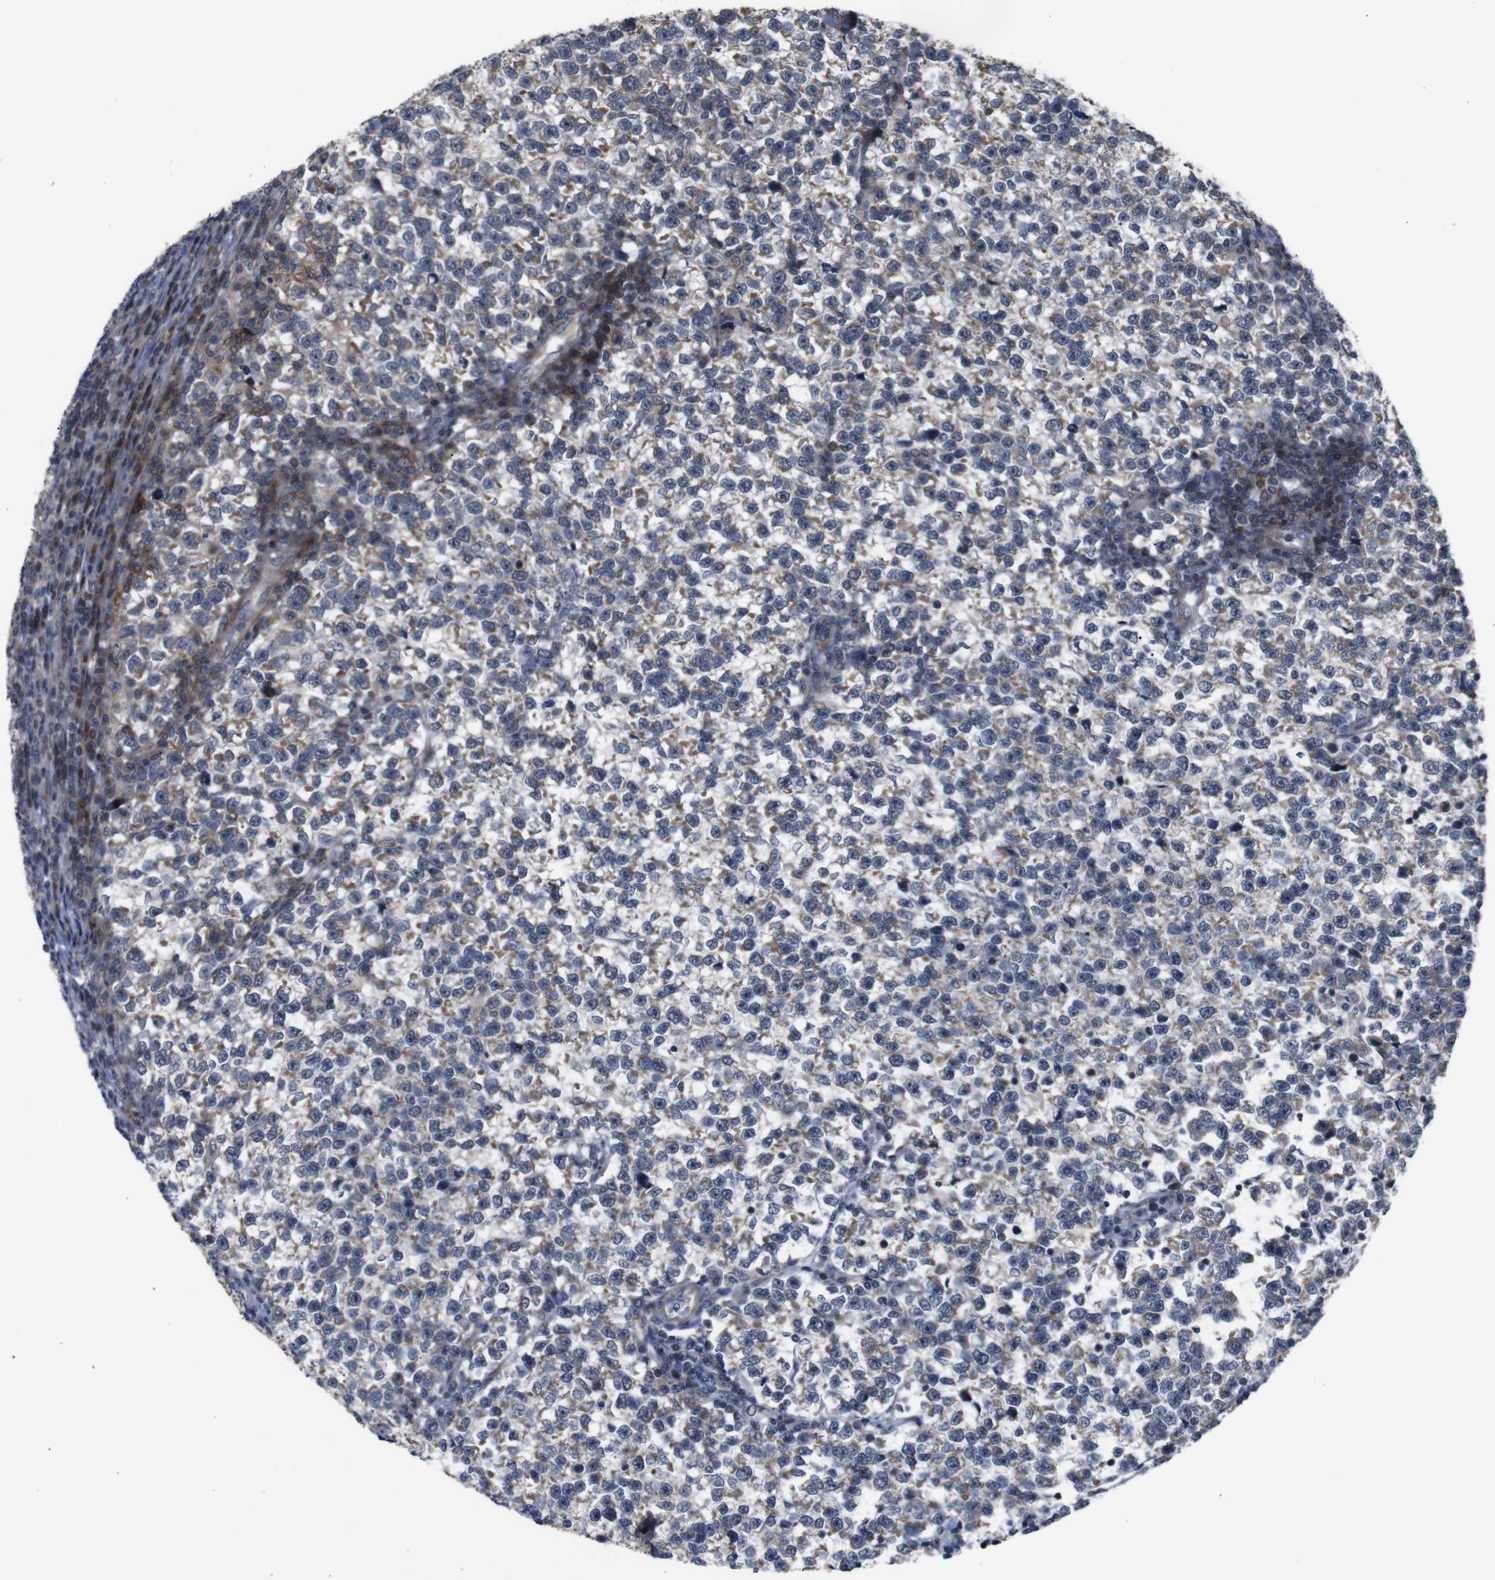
{"staining": {"intensity": "weak", "quantity": ">75%", "location": "cytoplasmic/membranous"}, "tissue": "testis cancer", "cell_type": "Tumor cells", "image_type": "cancer", "snomed": [{"axis": "morphology", "description": "Normal tissue, NOS"}, {"axis": "morphology", "description": "Seminoma, NOS"}, {"axis": "topography", "description": "Testis"}], "caption": "Protein analysis of seminoma (testis) tissue reveals weak cytoplasmic/membranous expression in approximately >75% of tumor cells.", "gene": "ATP7B", "patient": {"sex": "male", "age": 43}}